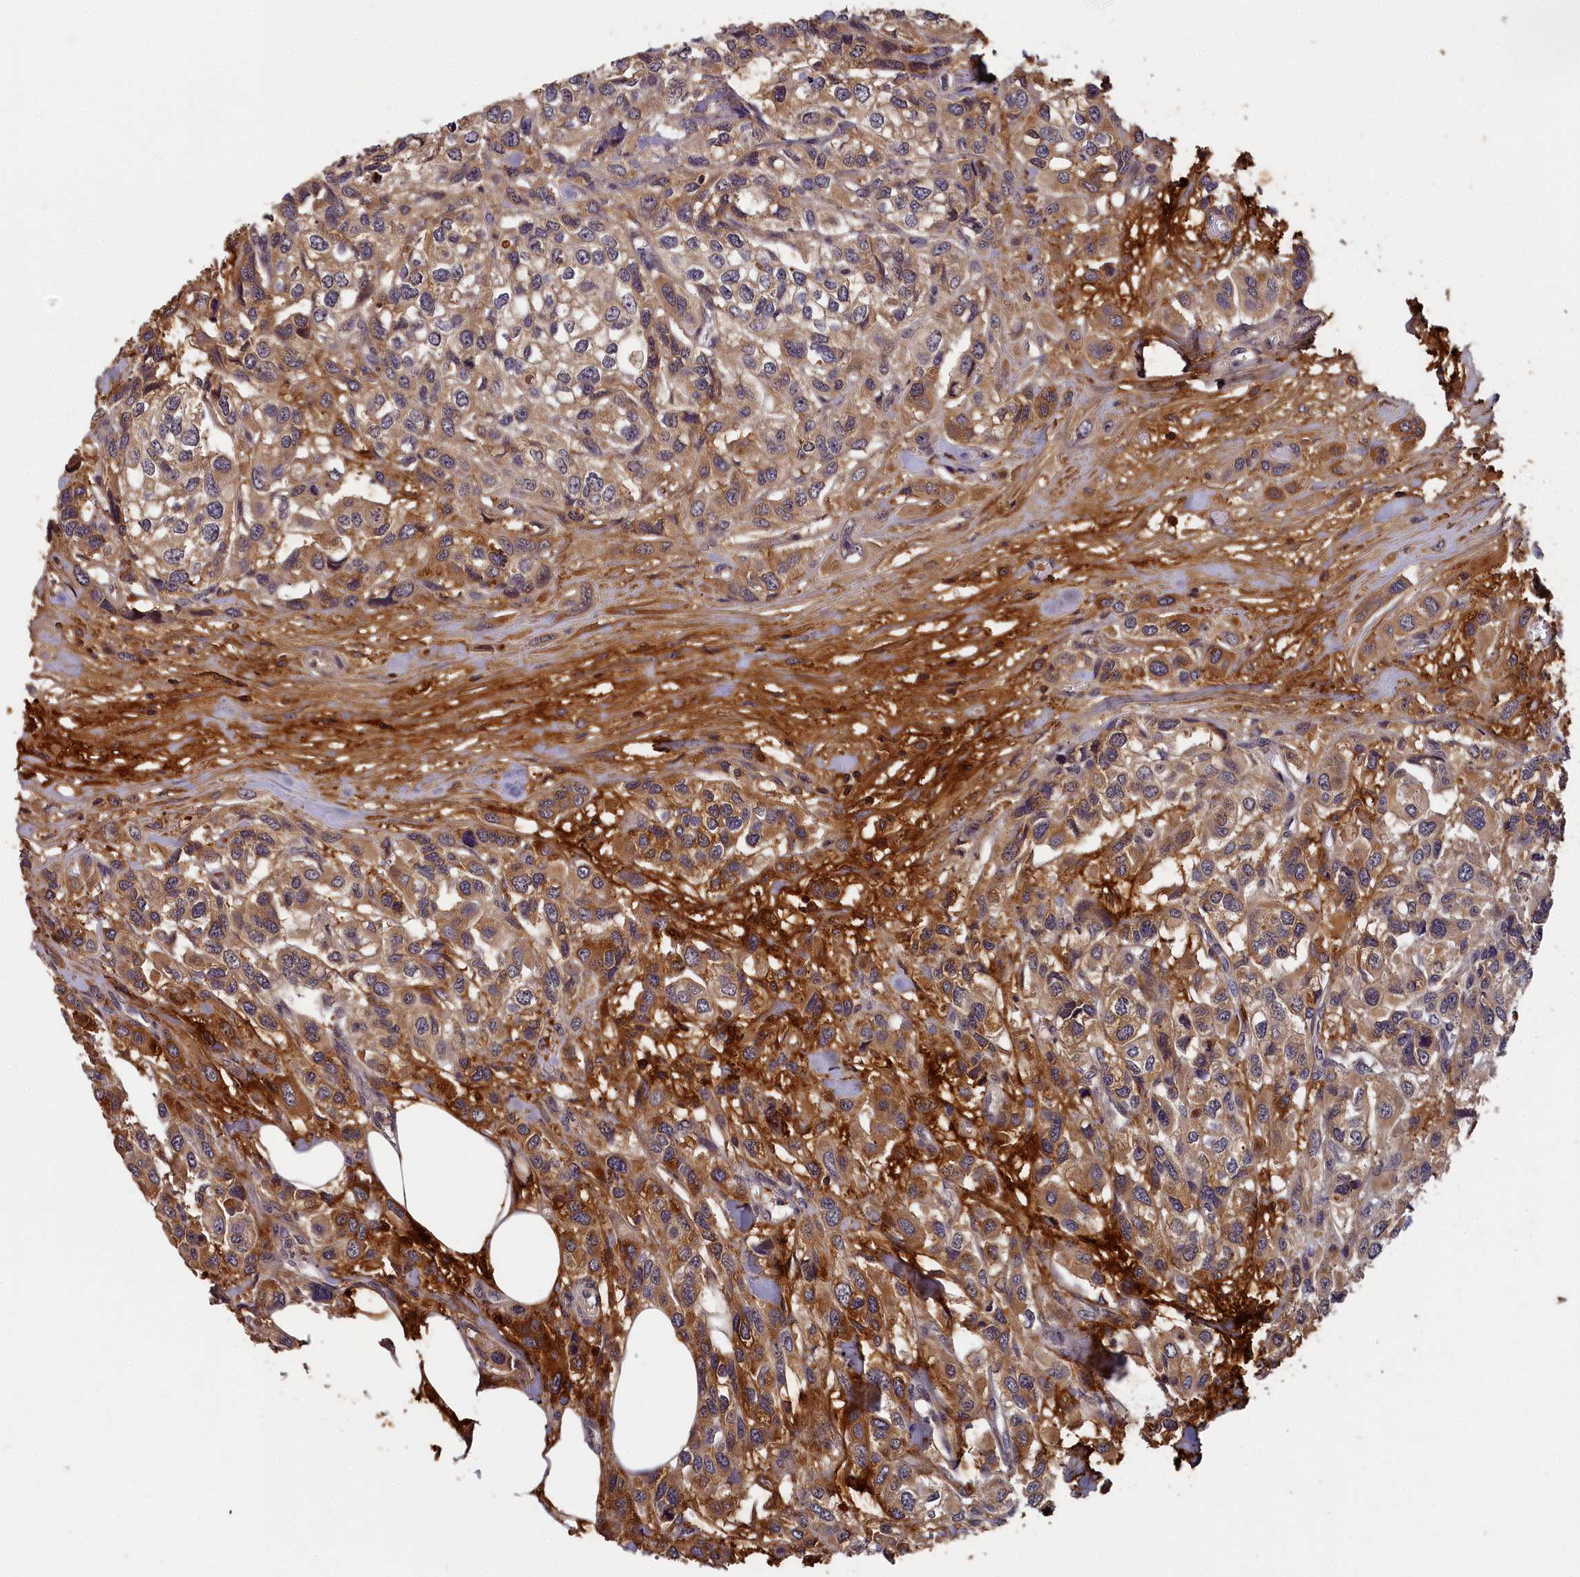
{"staining": {"intensity": "moderate", "quantity": ">75%", "location": "cytoplasmic/membranous"}, "tissue": "urothelial cancer", "cell_type": "Tumor cells", "image_type": "cancer", "snomed": [{"axis": "morphology", "description": "Urothelial carcinoma, High grade"}, {"axis": "topography", "description": "Urinary bladder"}], "caption": "A brown stain labels moderate cytoplasmic/membranous expression of a protein in urothelial cancer tumor cells. The staining was performed using DAB (3,3'-diaminobenzidine) to visualize the protein expression in brown, while the nuclei were stained in blue with hematoxylin (Magnification: 20x).", "gene": "ITIH1", "patient": {"sex": "male", "age": 67}}